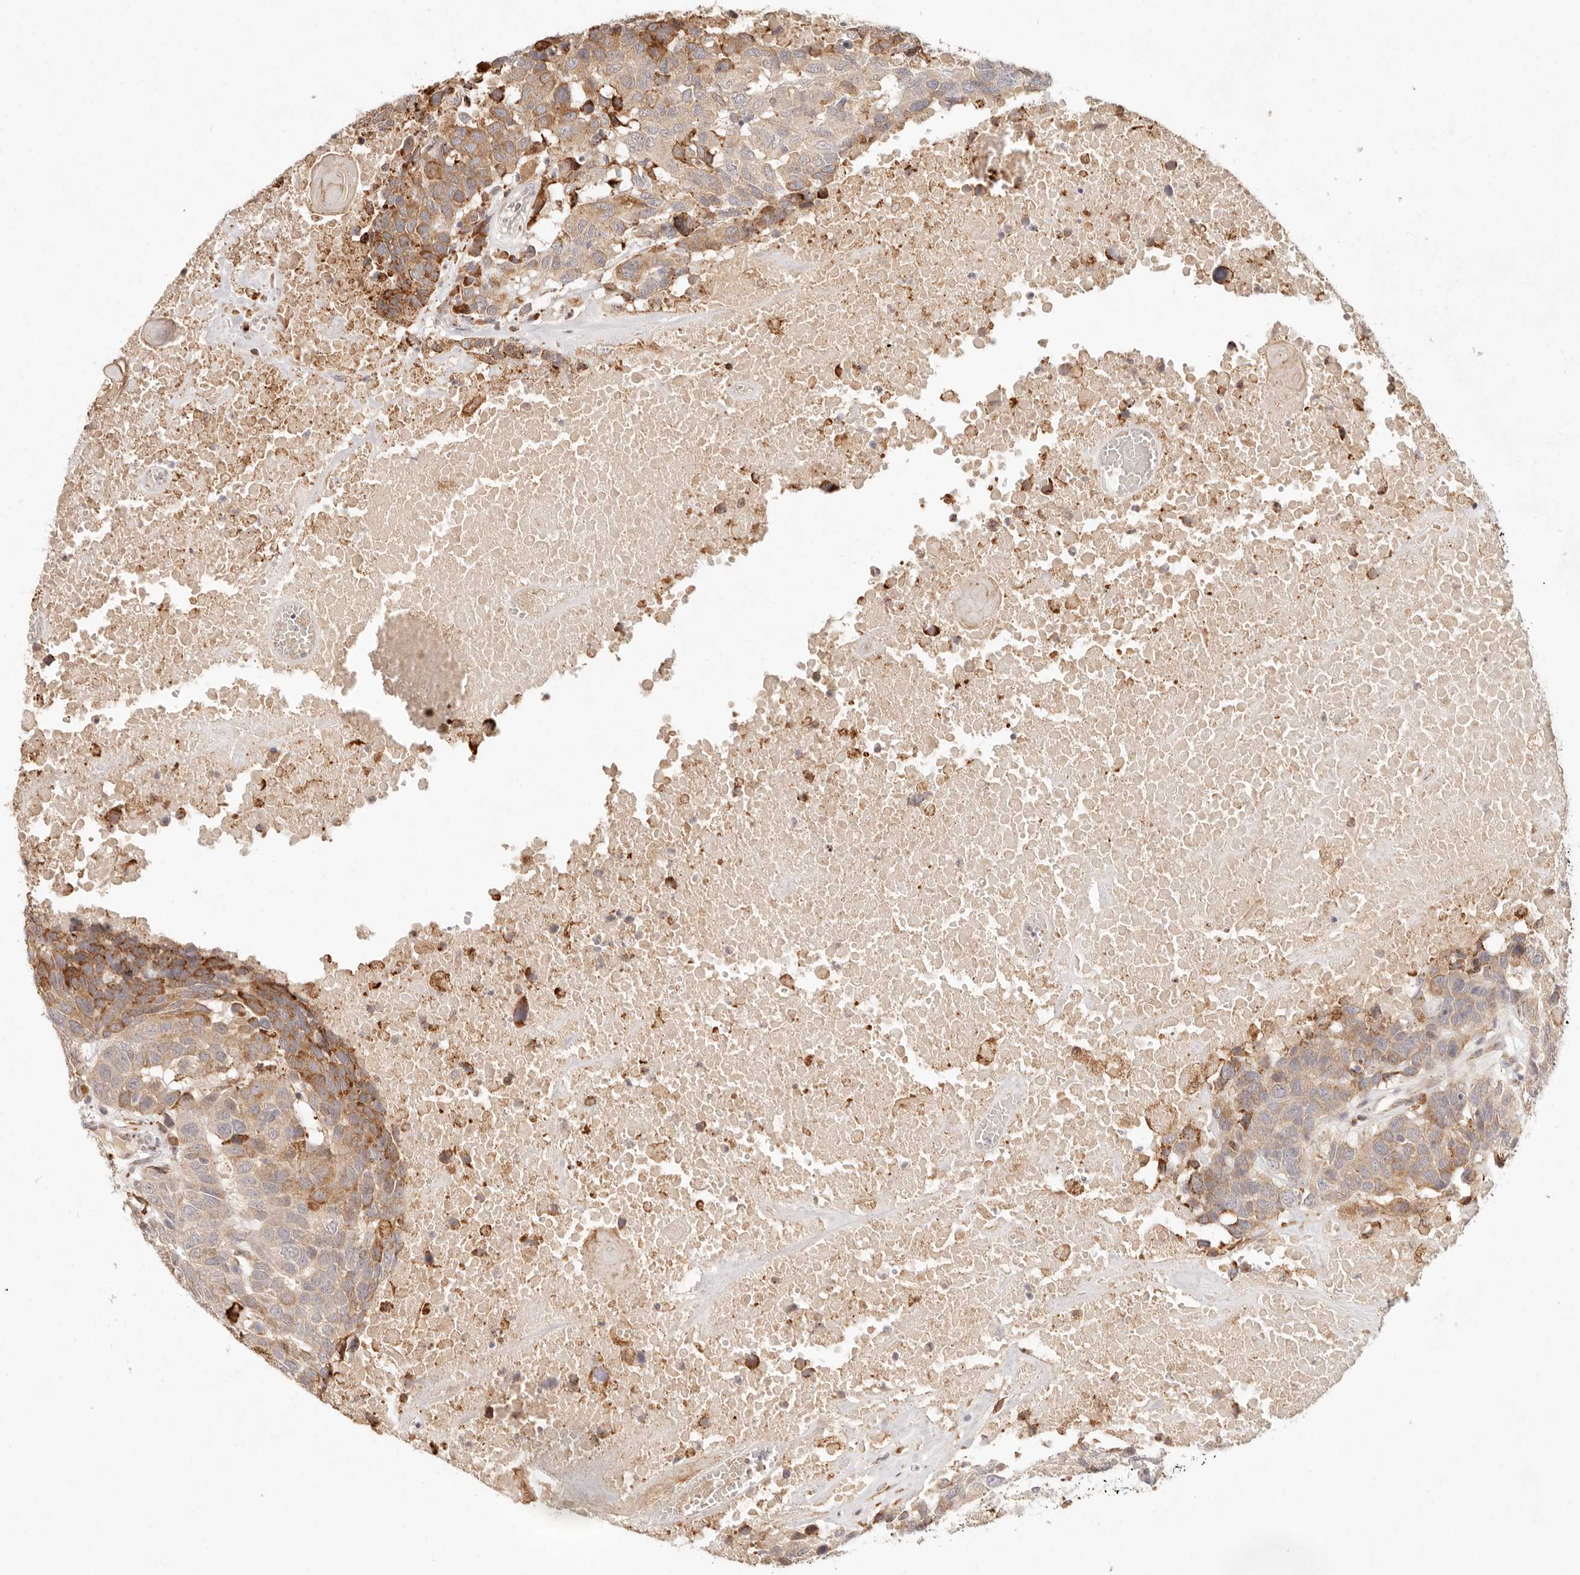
{"staining": {"intensity": "moderate", "quantity": "<25%", "location": "cytoplasmic/membranous"}, "tissue": "head and neck cancer", "cell_type": "Tumor cells", "image_type": "cancer", "snomed": [{"axis": "morphology", "description": "Squamous cell carcinoma, NOS"}, {"axis": "topography", "description": "Head-Neck"}], "caption": "Tumor cells display low levels of moderate cytoplasmic/membranous expression in approximately <25% of cells in human head and neck cancer.", "gene": "C1orf127", "patient": {"sex": "male", "age": 66}}